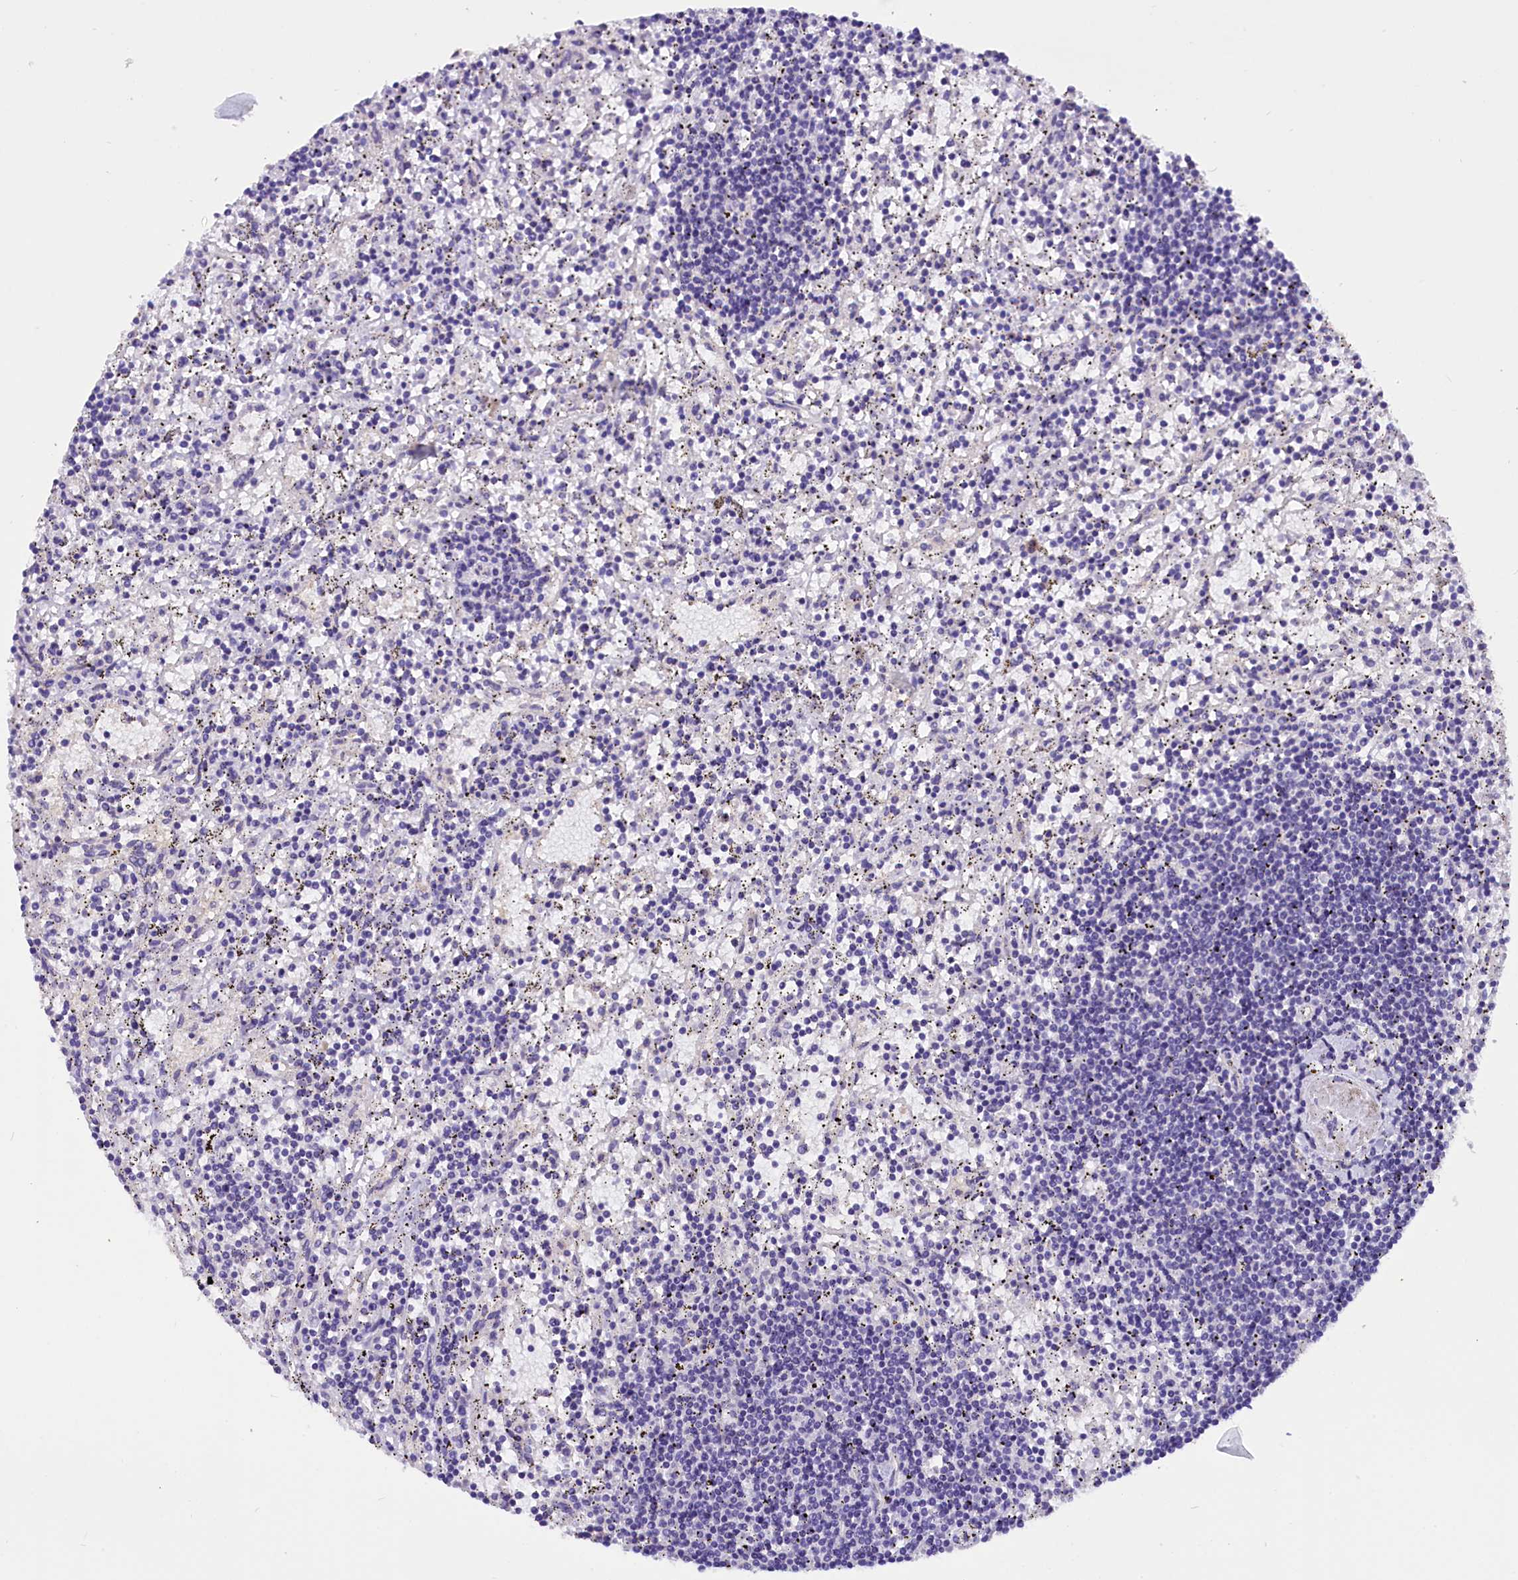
{"staining": {"intensity": "negative", "quantity": "none", "location": "none"}, "tissue": "lymphoma", "cell_type": "Tumor cells", "image_type": "cancer", "snomed": [{"axis": "morphology", "description": "Malignant lymphoma, non-Hodgkin's type, Low grade"}, {"axis": "topography", "description": "Spleen"}], "caption": "Tumor cells show no significant protein positivity in malignant lymphoma, non-Hodgkin's type (low-grade).", "gene": "AP3B2", "patient": {"sex": "male", "age": 76}}